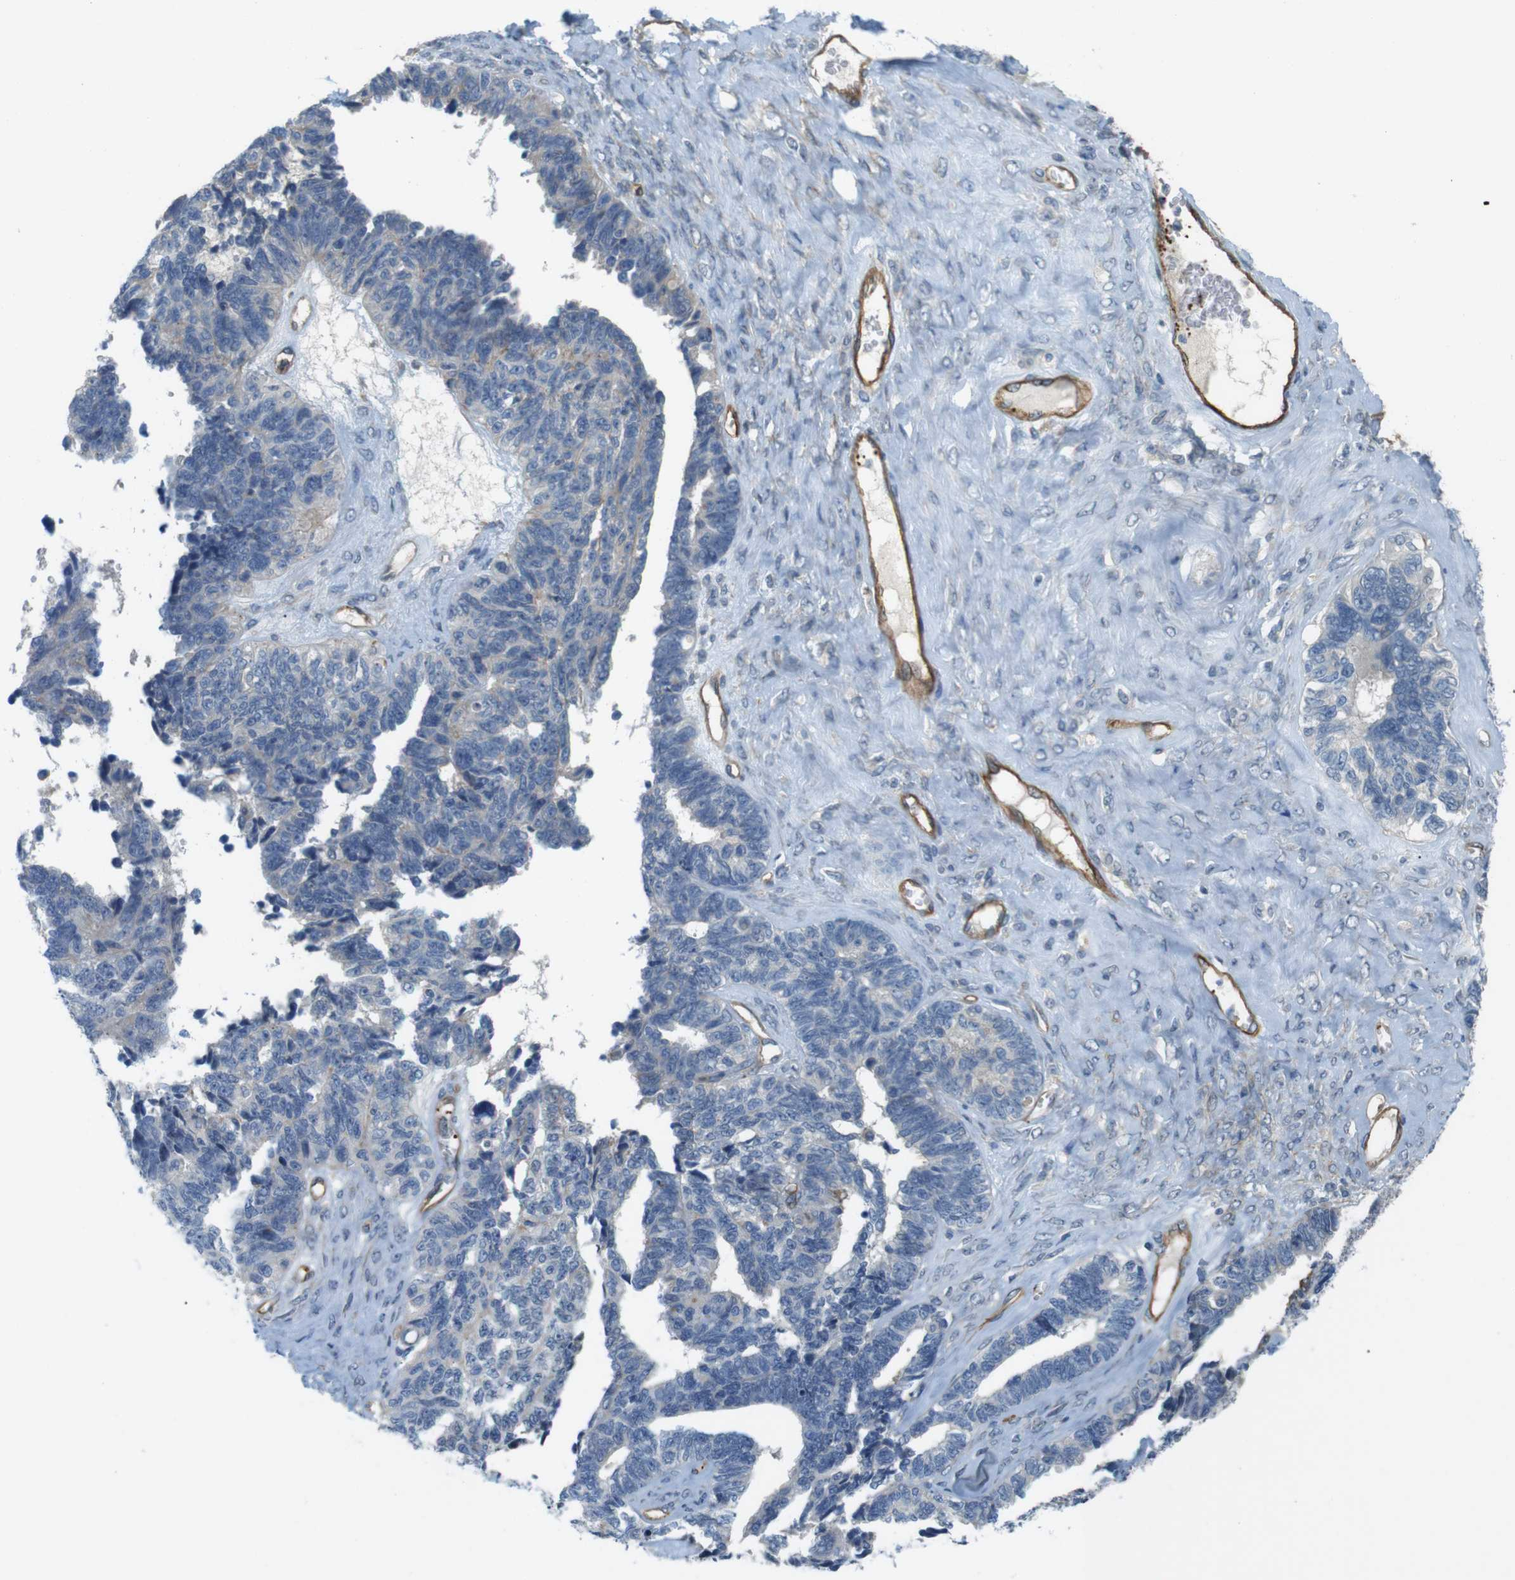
{"staining": {"intensity": "weak", "quantity": "<25%", "location": "cytoplasmic/membranous"}, "tissue": "ovarian cancer", "cell_type": "Tumor cells", "image_type": "cancer", "snomed": [{"axis": "morphology", "description": "Cystadenocarcinoma, serous, NOS"}, {"axis": "topography", "description": "Ovary"}], "caption": "IHC photomicrograph of neoplastic tissue: human serous cystadenocarcinoma (ovarian) stained with DAB (3,3'-diaminobenzidine) reveals no significant protein expression in tumor cells.", "gene": "BVES", "patient": {"sex": "female", "age": 79}}